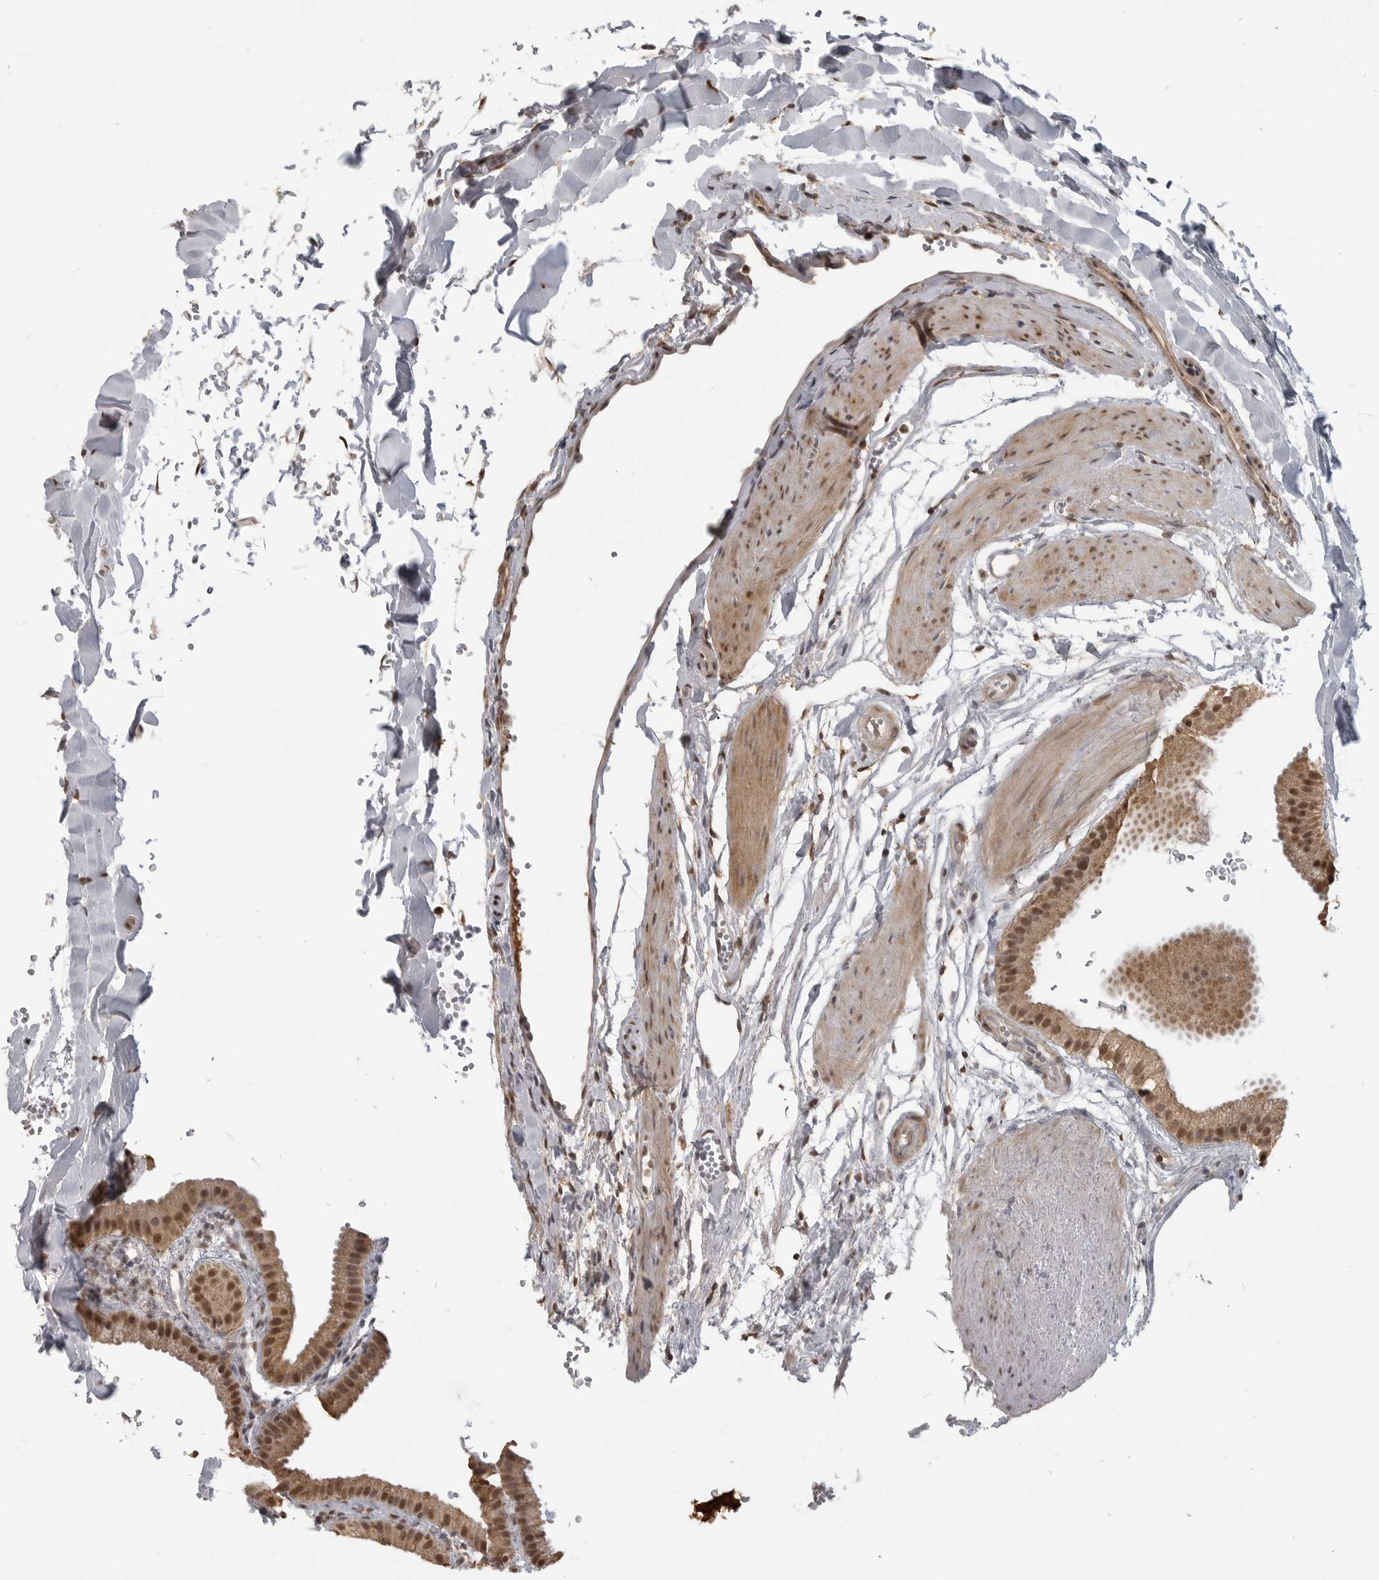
{"staining": {"intensity": "moderate", "quantity": ">75%", "location": "cytoplasmic/membranous,nuclear"}, "tissue": "gallbladder", "cell_type": "Glandular cells", "image_type": "normal", "snomed": [{"axis": "morphology", "description": "Normal tissue, NOS"}, {"axis": "topography", "description": "Gallbladder"}], "caption": "Protein expression analysis of benign gallbladder shows moderate cytoplasmic/membranous,nuclear positivity in about >75% of glandular cells.", "gene": "CLOCK", "patient": {"sex": "female", "age": 64}}